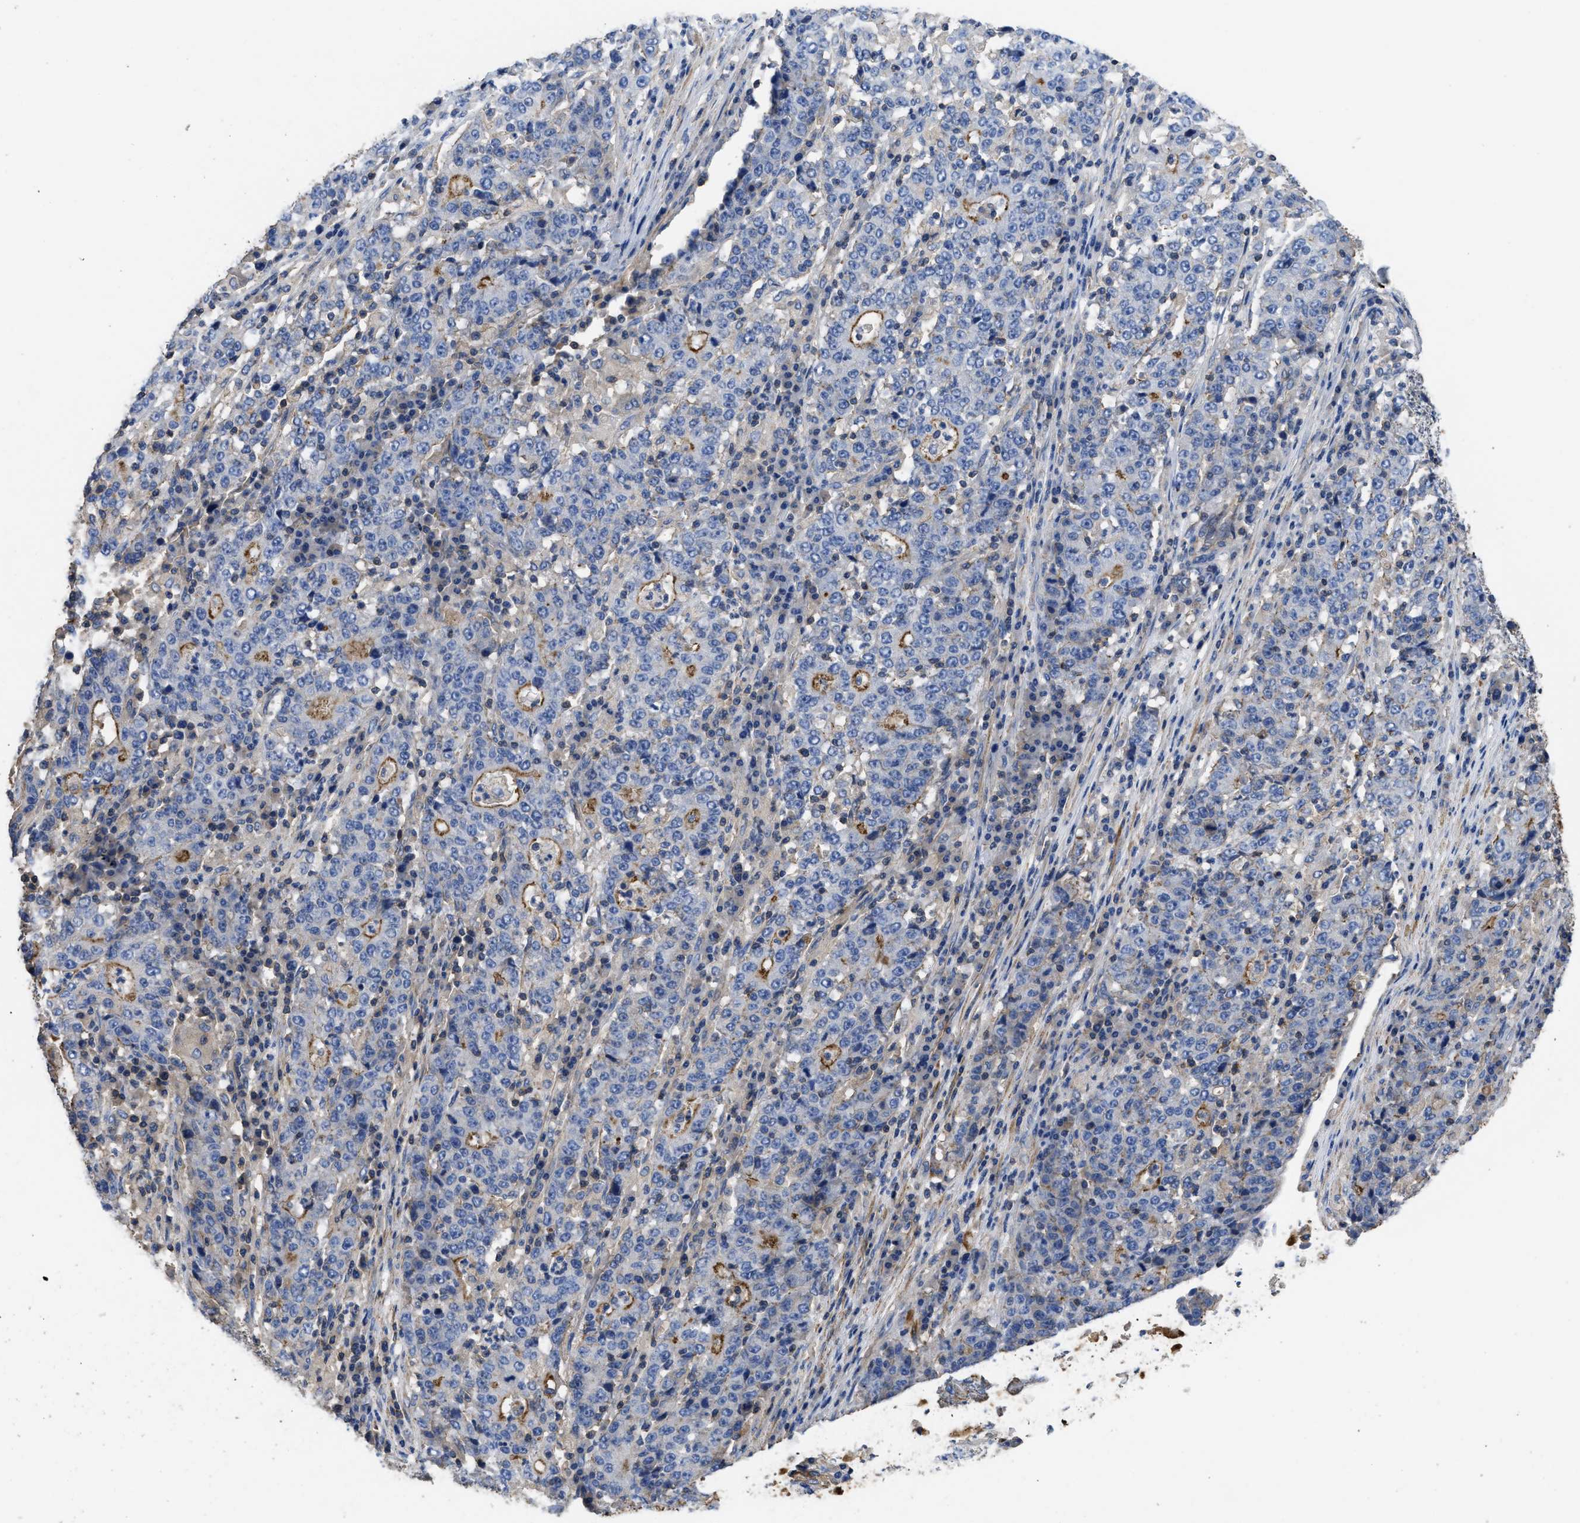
{"staining": {"intensity": "moderate", "quantity": "<25%", "location": "cytoplasmic/membranous"}, "tissue": "stomach cancer", "cell_type": "Tumor cells", "image_type": "cancer", "snomed": [{"axis": "morphology", "description": "Adenocarcinoma, NOS"}, {"axis": "topography", "description": "Stomach"}], "caption": "The image displays immunohistochemical staining of stomach cancer (adenocarcinoma). There is moderate cytoplasmic/membranous expression is appreciated in approximately <25% of tumor cells. (DAB IHC with brightfield microscopy, high magnification).", "gene": "USP4", "patient": {"sex": "female", "age": 65}}